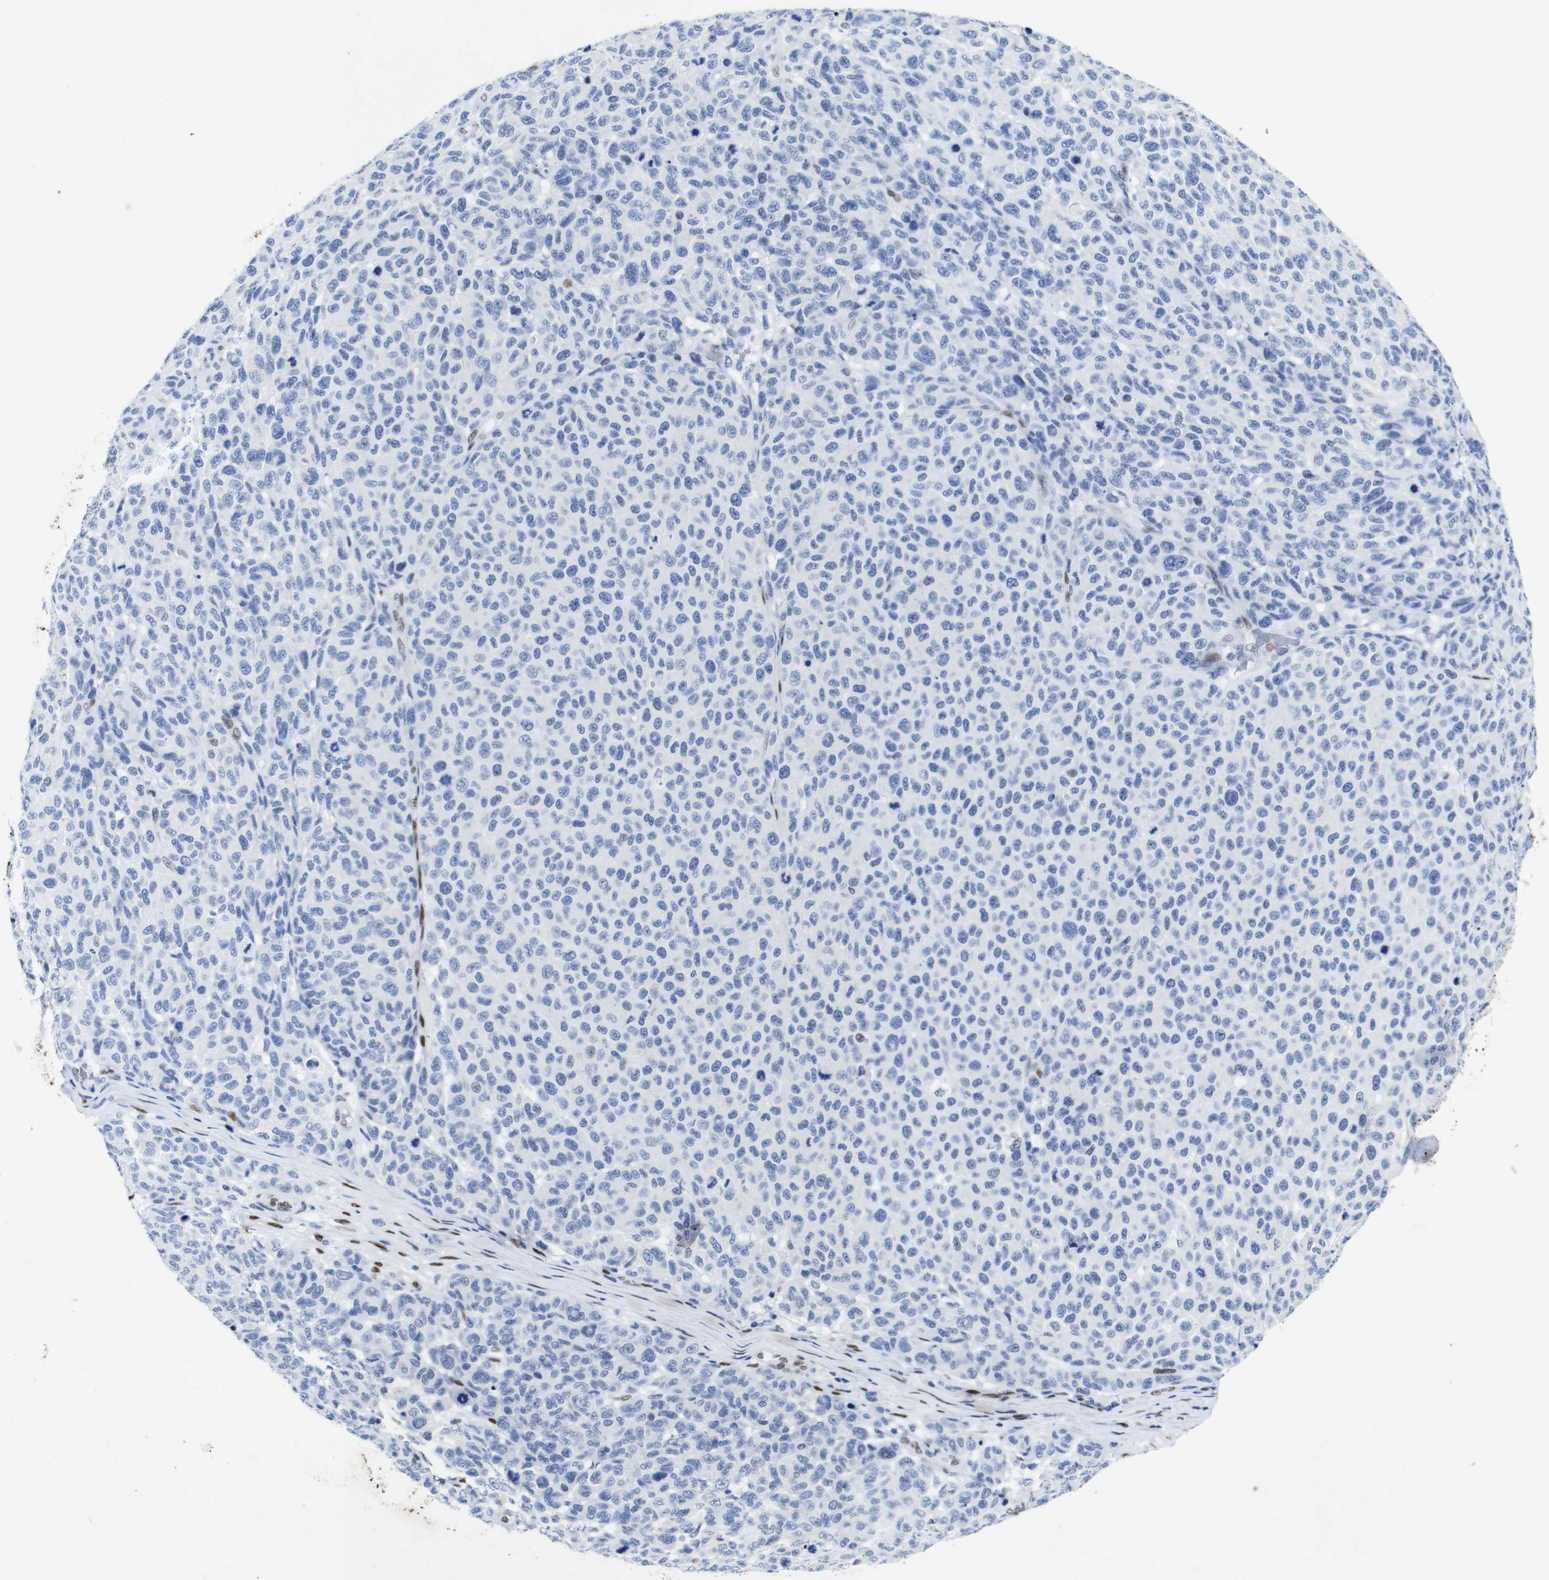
{"staining": {"intensity": "negative", "quantity": "none", "location": "none"}, "tissue": "melanoma", "cell_type": "Tumor cells", "image_type": "cancer", "snomed": [{"axis": "morphology", "description": "Malignant melanoma, NOS"}, {"axis": "topography", "description": "Skin"}], "caption": "Image shows no protein staining in tumor cells of melanoma tissue.", "gene": "FOSL2", "patient": {"sex": "male", "age": 59}}